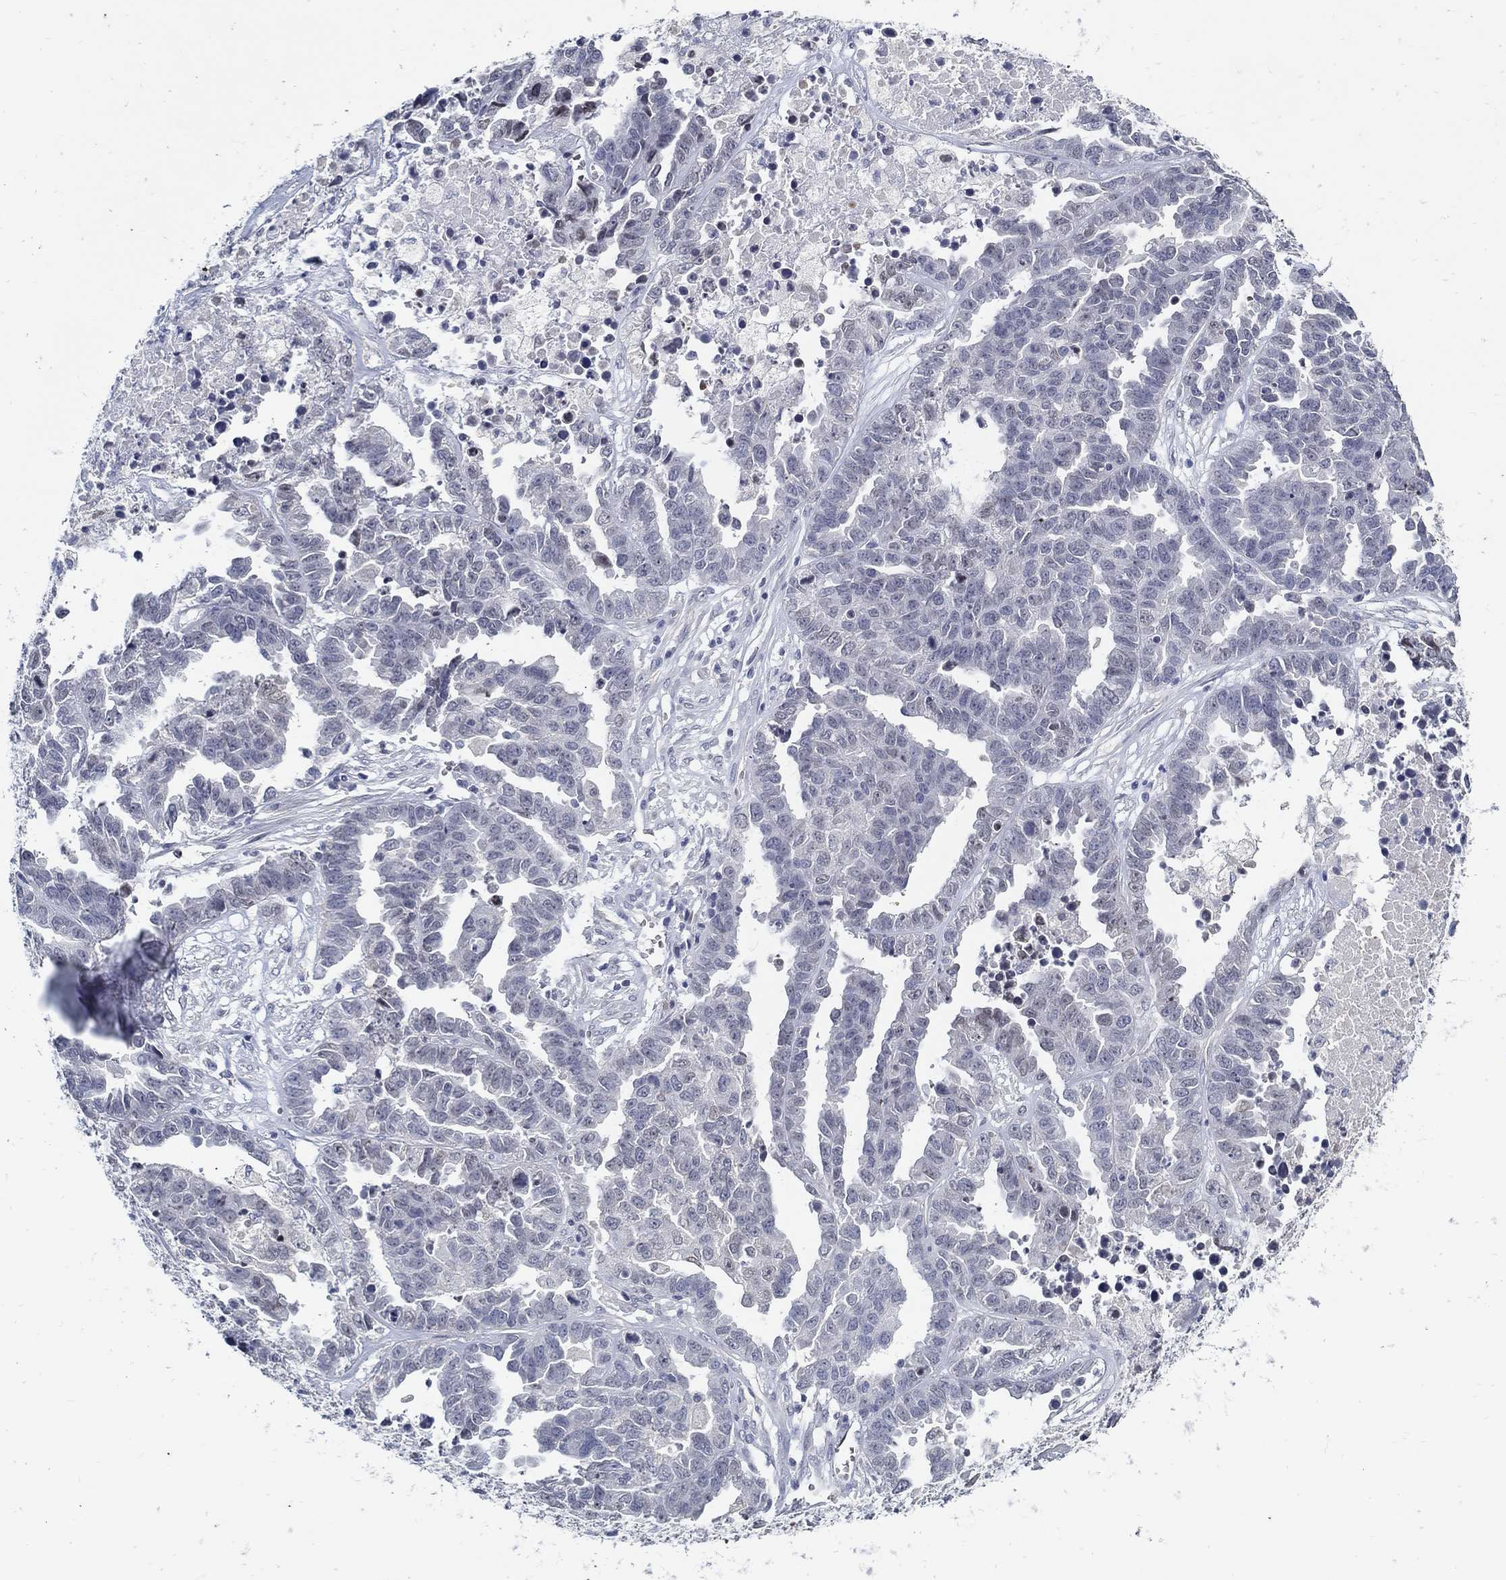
{"staining": {"intensity": "negative", "quantity": "none", "location": "none"}, "tissue": "ovarian cancer", "cell_type": "Tumor cells", "image_type": "cancer", "snomed": [{"axis": "morphology", "description": "Cystadenocarcinoma, serous, NOS"}, {"axis": "topography", "description": "Ovary"}], "caption": "Immunohistochemistry (IHC) of ovarian cancer (serous cystadenocarcinoma) demonstrates no positivity in tumor cells. (Brightfield microscopy of DAB IHC at high magnification).", "gene": "USP29", "patient": {"sex": "female", "age": 87}}